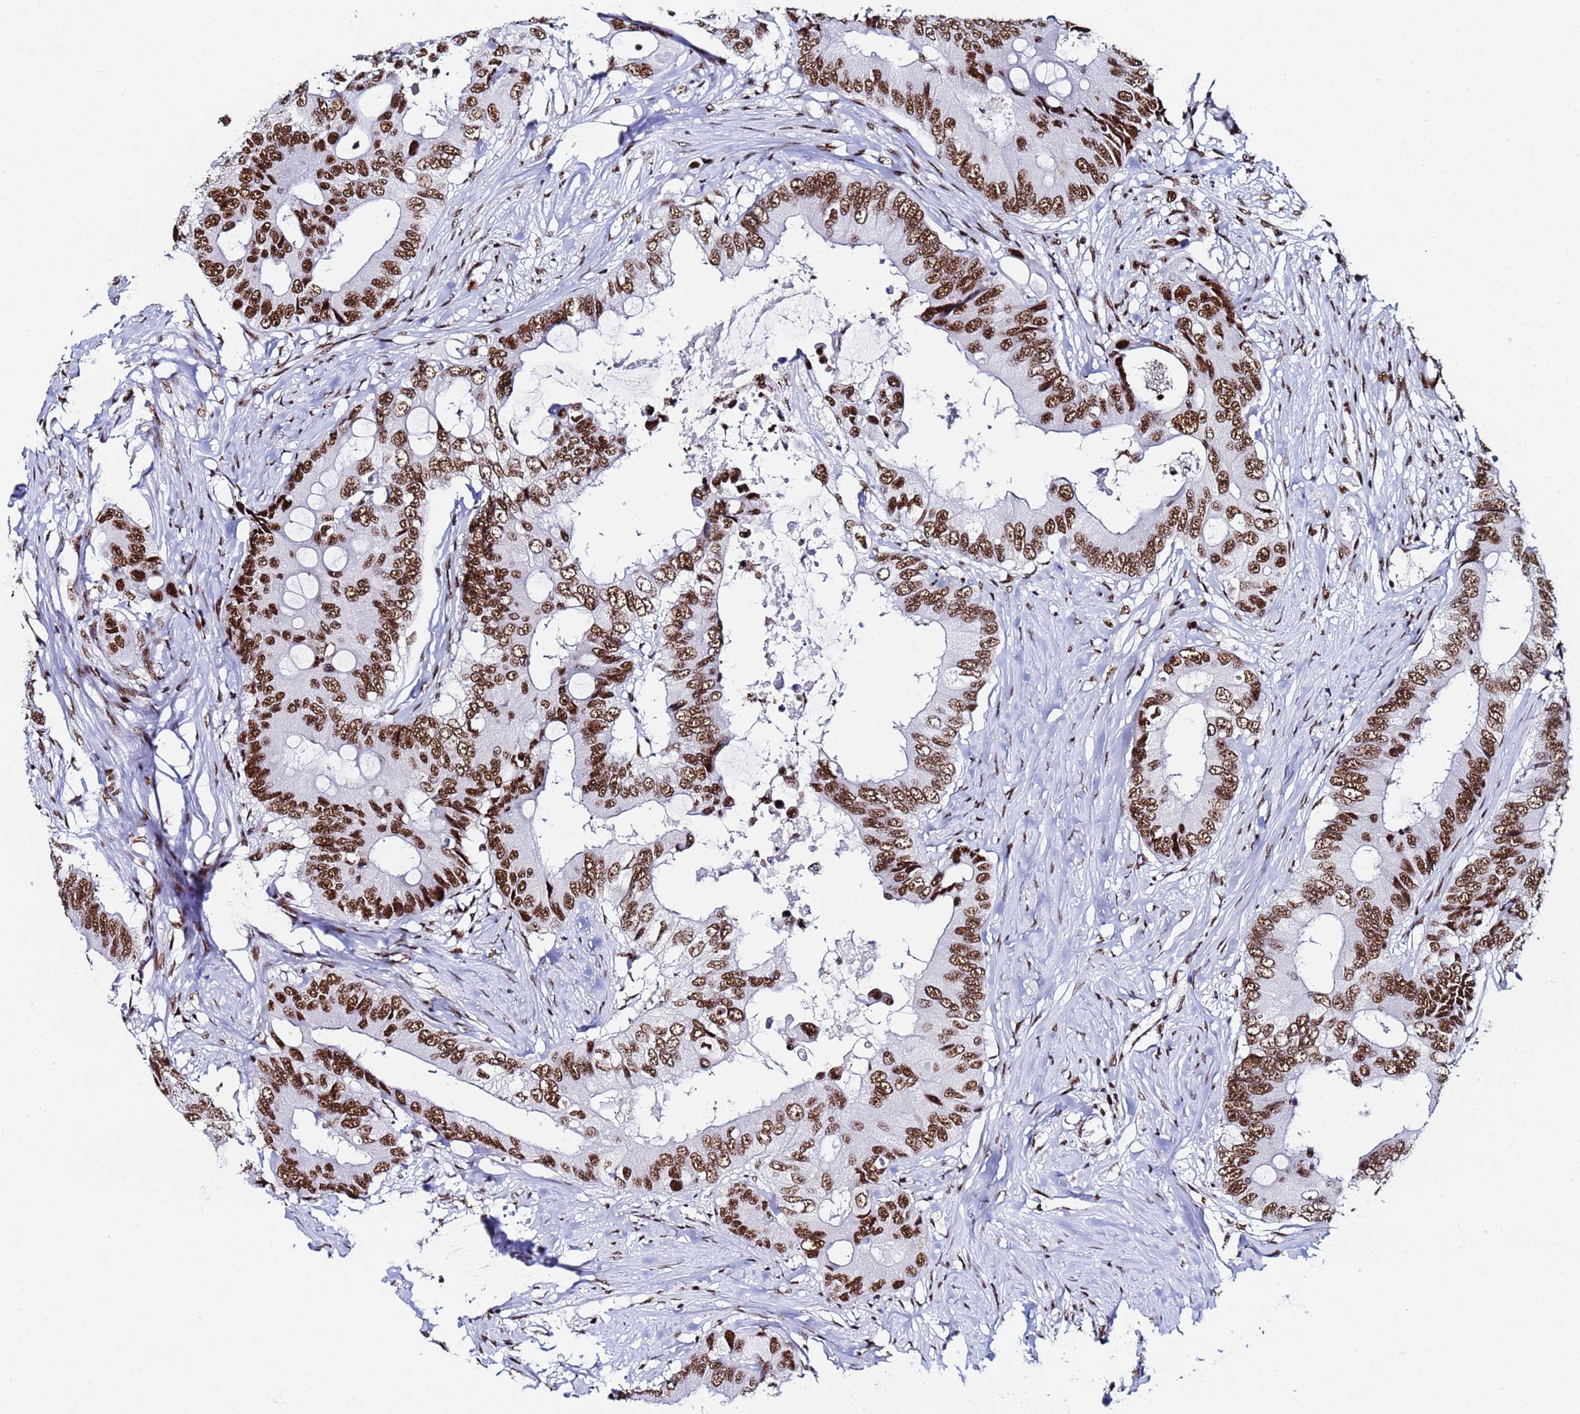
{"staining": {"intensity": "strong", "quantity": ">75%", "location": "nuclear"}, "tissue": "colorectal cancer", "cell_type": "Tumor cells", "image_type": "cancer", "snomed": [{"axis": "morphology", "description": "Adenocarcinoma, NOS"}, {"axis": "topography", "description": "Colon"}], "caption": "A high-resolution image shows immunohistochemistry (IHC) staining of colorectal cancer, which displays strong nuclear positivity in about >75% of tumor cells.", "gene": "SNRPA1", "patient": {"sex": "male", "age": 71}}